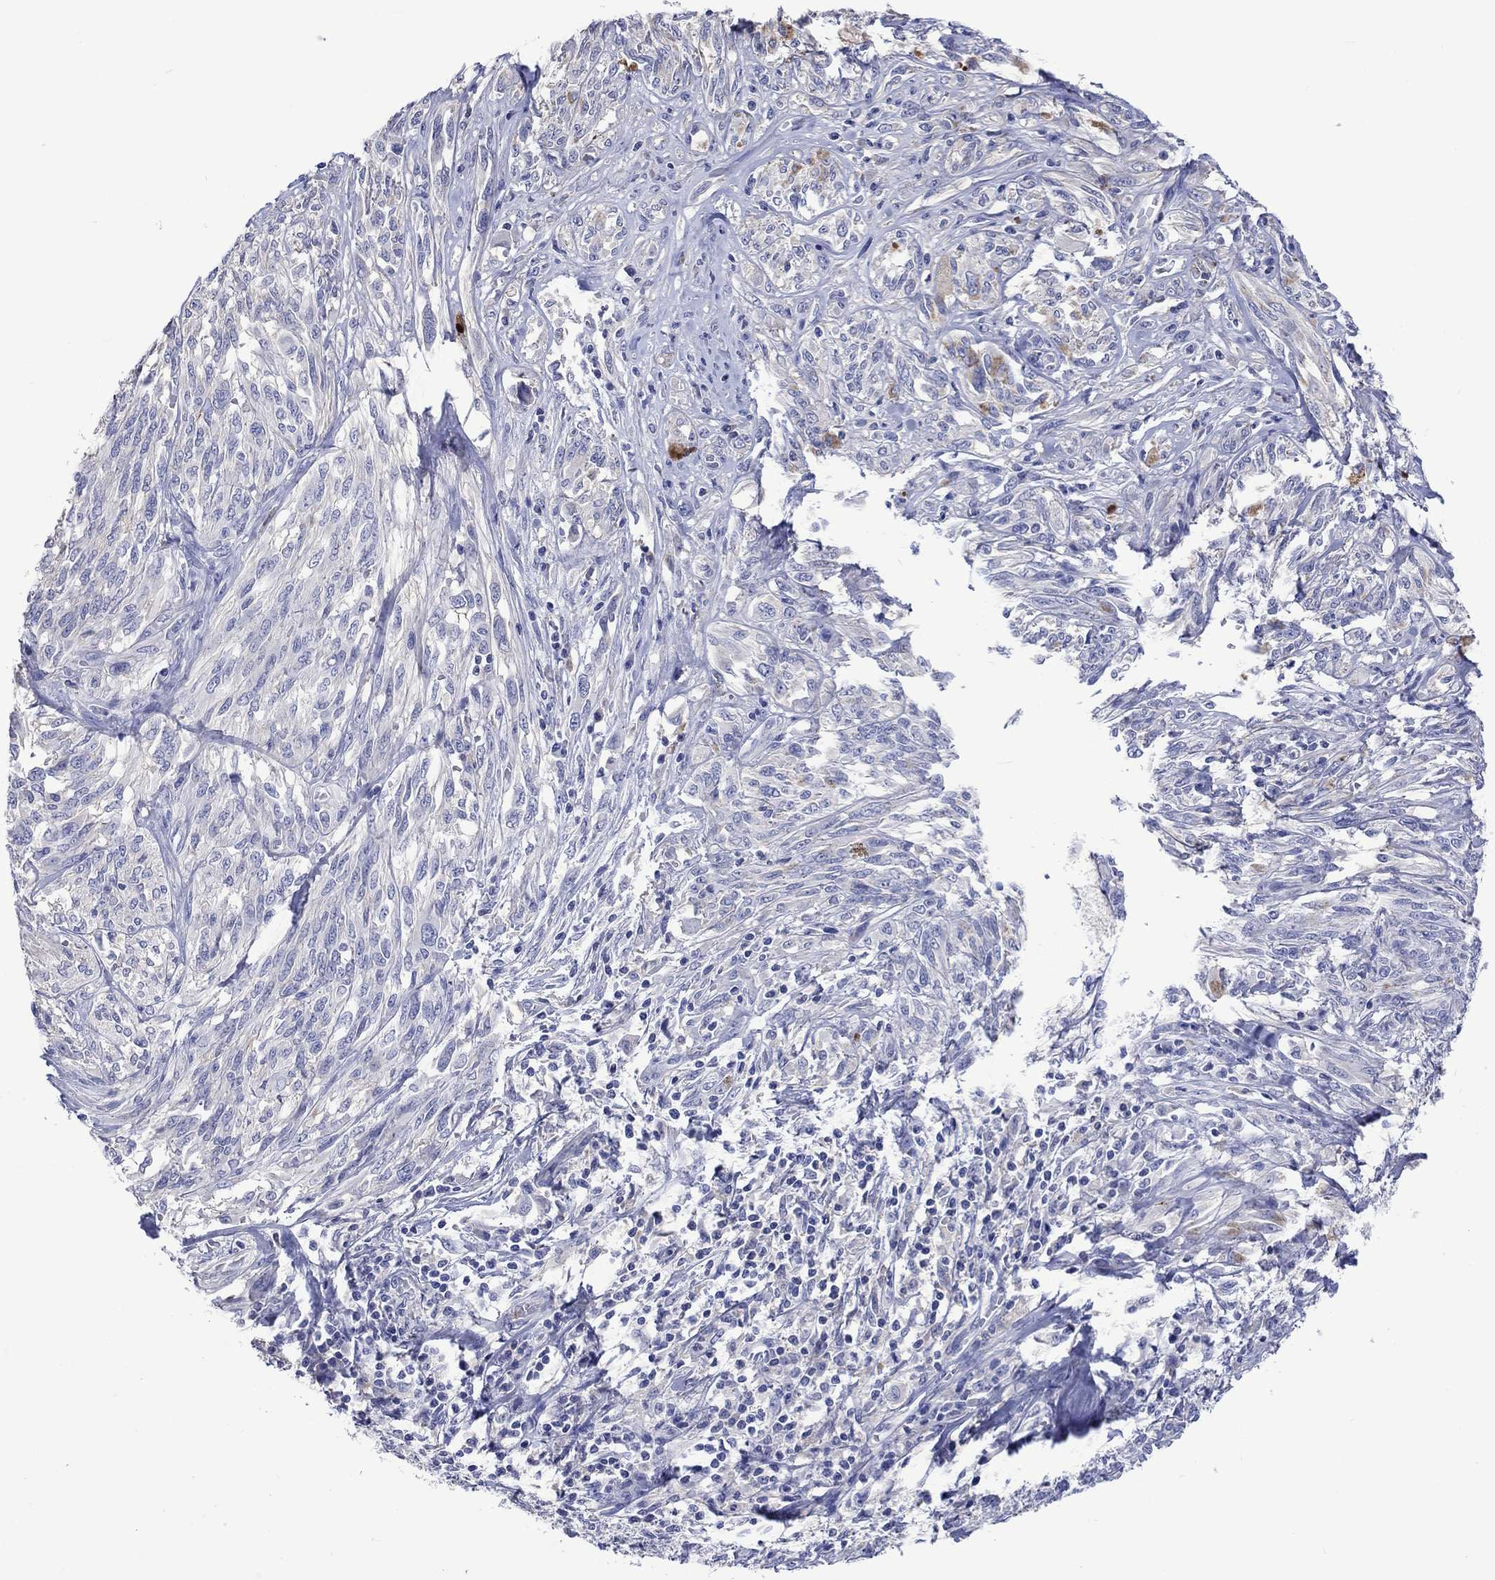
{"staining": {"intensity": "negative", "quantity": "none", "location": "none"}, "tissue": "melanoma", "cell_type": "Tumor cells", "image_type": "cancer", "snomed": [{"axis": "morphology", "description": "Malignant melanoma, NOS"}, {"axis": "topography", "description": "Skin"}], "caption": "This micrograph is of malignant melanoma stained with immunohistochemistry to label a protein in brown with the nuclei are counter-stained blue. There is no expression in tumor cells.", "gene": "TOMM20L", "patient": {"sex": "female", "age": 91}}